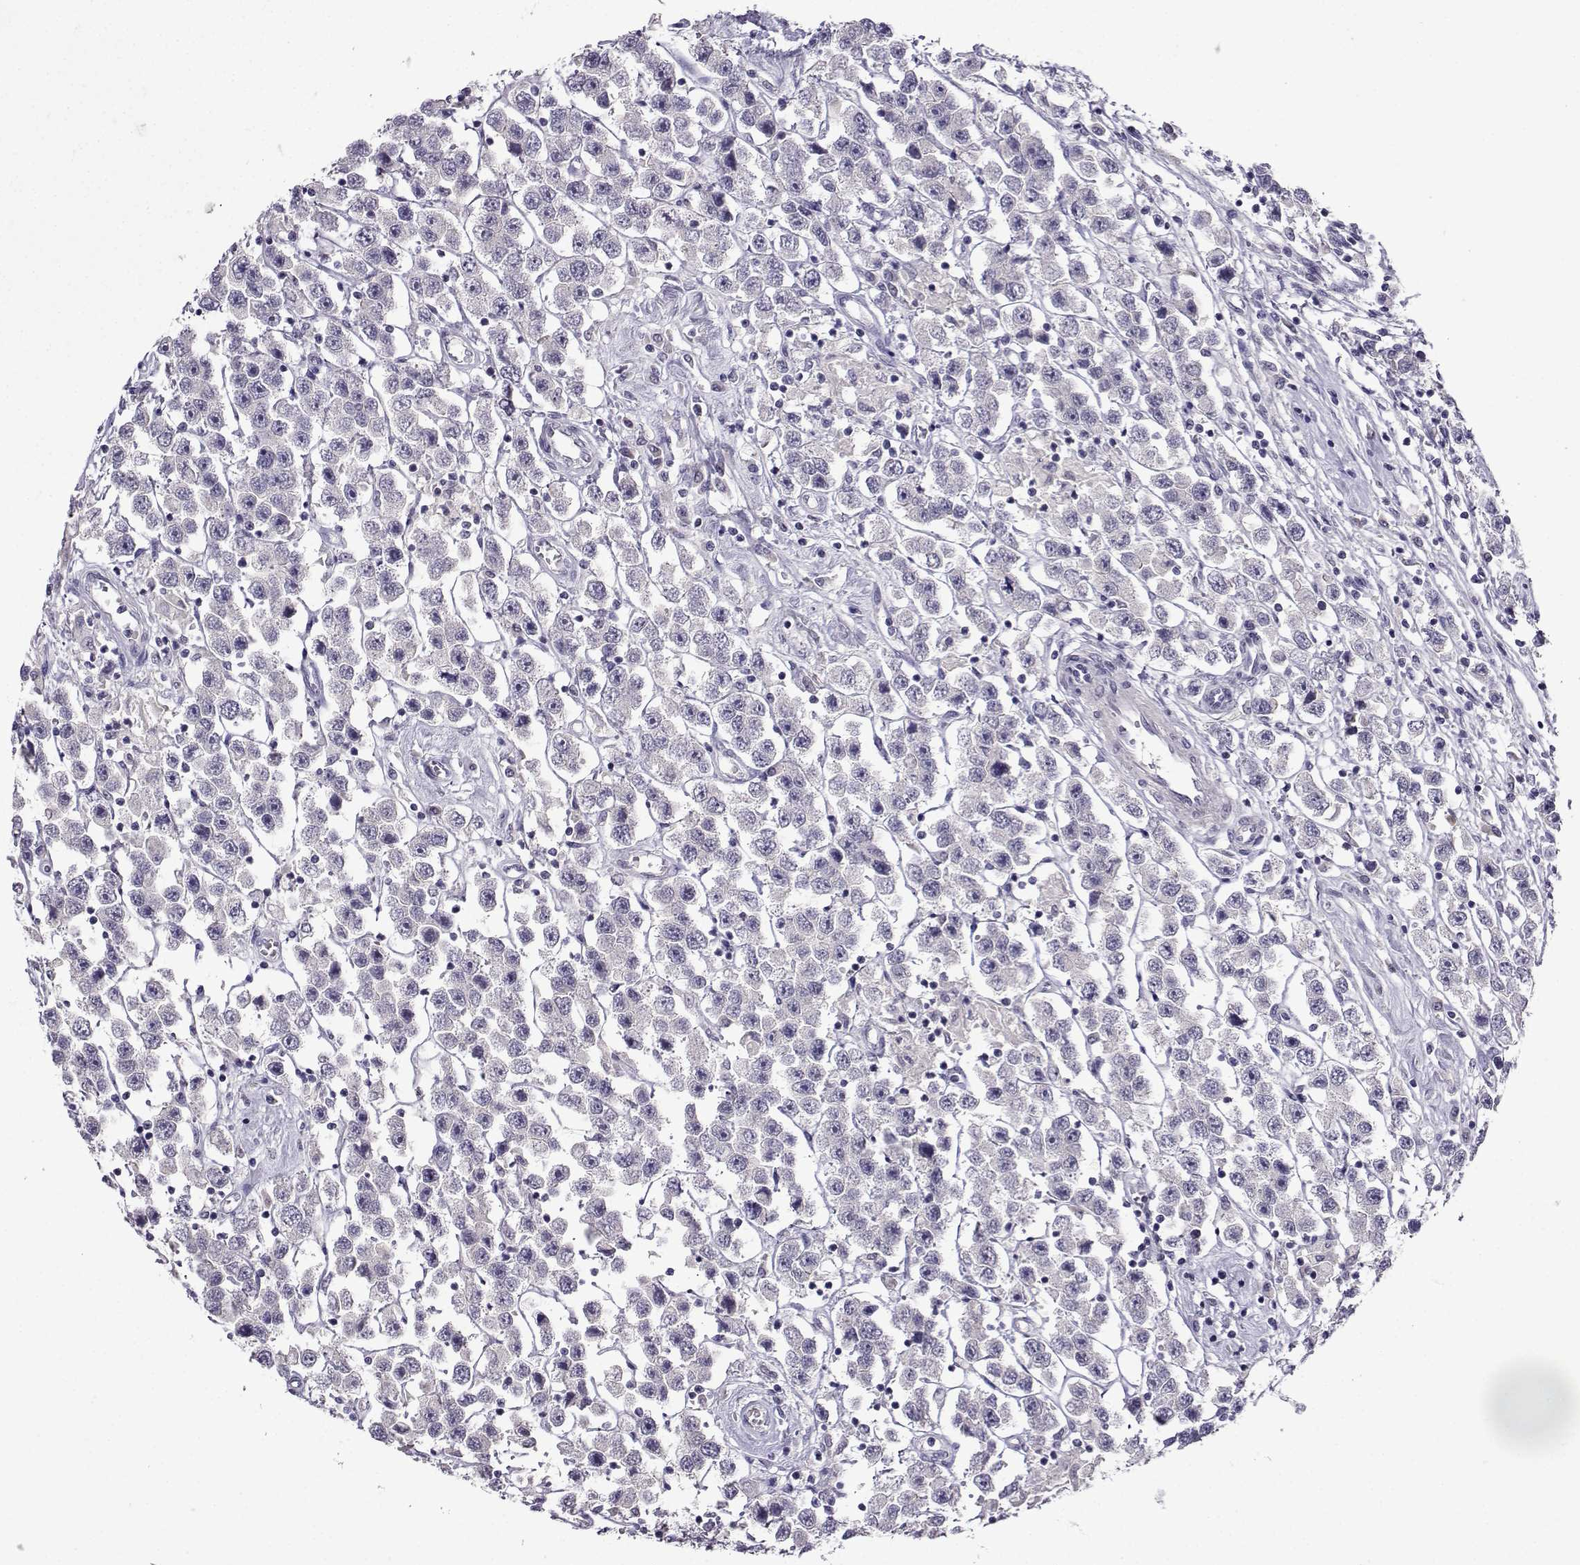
{"staining": {"intensity": "negative", "quantity": "none", "location": "none"}, "tissue": "testis cancer", "cell_type": "Tumor cells", "image_type": "cancer", "snomed": [{"axis": "morphology", "description": "Seminoma, NOS"}, {"axis": "topography", "description": "Testis"}], "caption": "Micrograph shows no significant protein expression in tumor cells of testis seminoma.", "gene": "CRYBB1", "patient": {"sex": "male", "age": 45}}